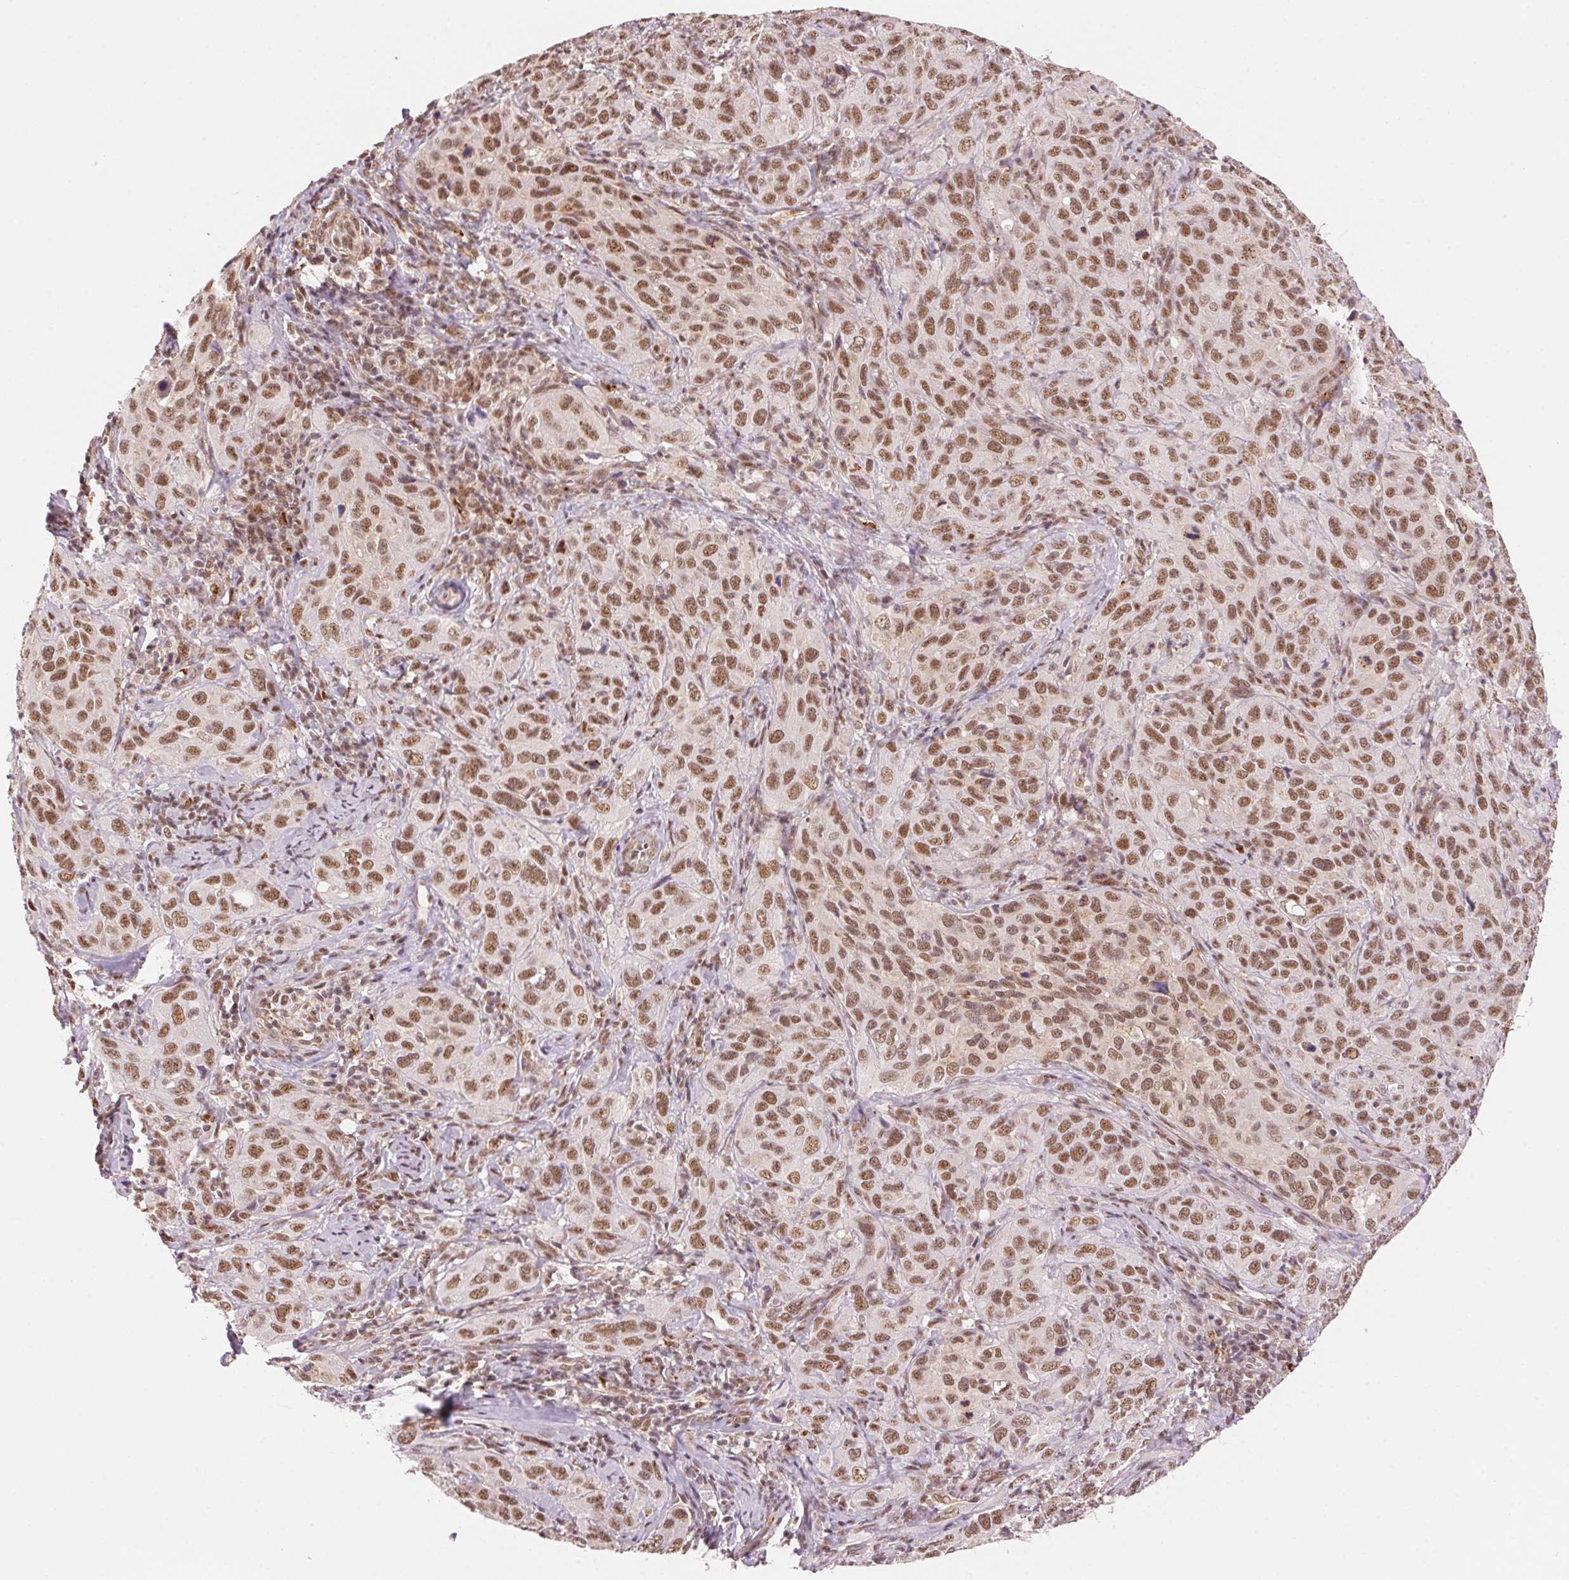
{"staining": {"intensity": "moderate", "quantity": ">75%", "location": "nuclear"}, "tissue": "cervical cancer", "cell_type": "Tumor cells", "image_type": "cancer", "snomed": [{"axis": "morphology", "description": "Normal tissue, NOS"}, {"axis": "morphology", "description": "Squamous cell carcinoma, NOS"}, {"axis": "topography", "description": "Cervix"}], "caption": "High-magnification brightfield microscopy of squamous cell carcinoma (cervical) stained with DAB (3,3'-diaminobenzidine) (brown) and counterstained with hematoxylin (blue). tumor cells exhibit moderate nuclear positivity is seen in approximately>75% of cells.", "gene": "HNRNPDL", "patient": {"sex": "female", "age": 51}}